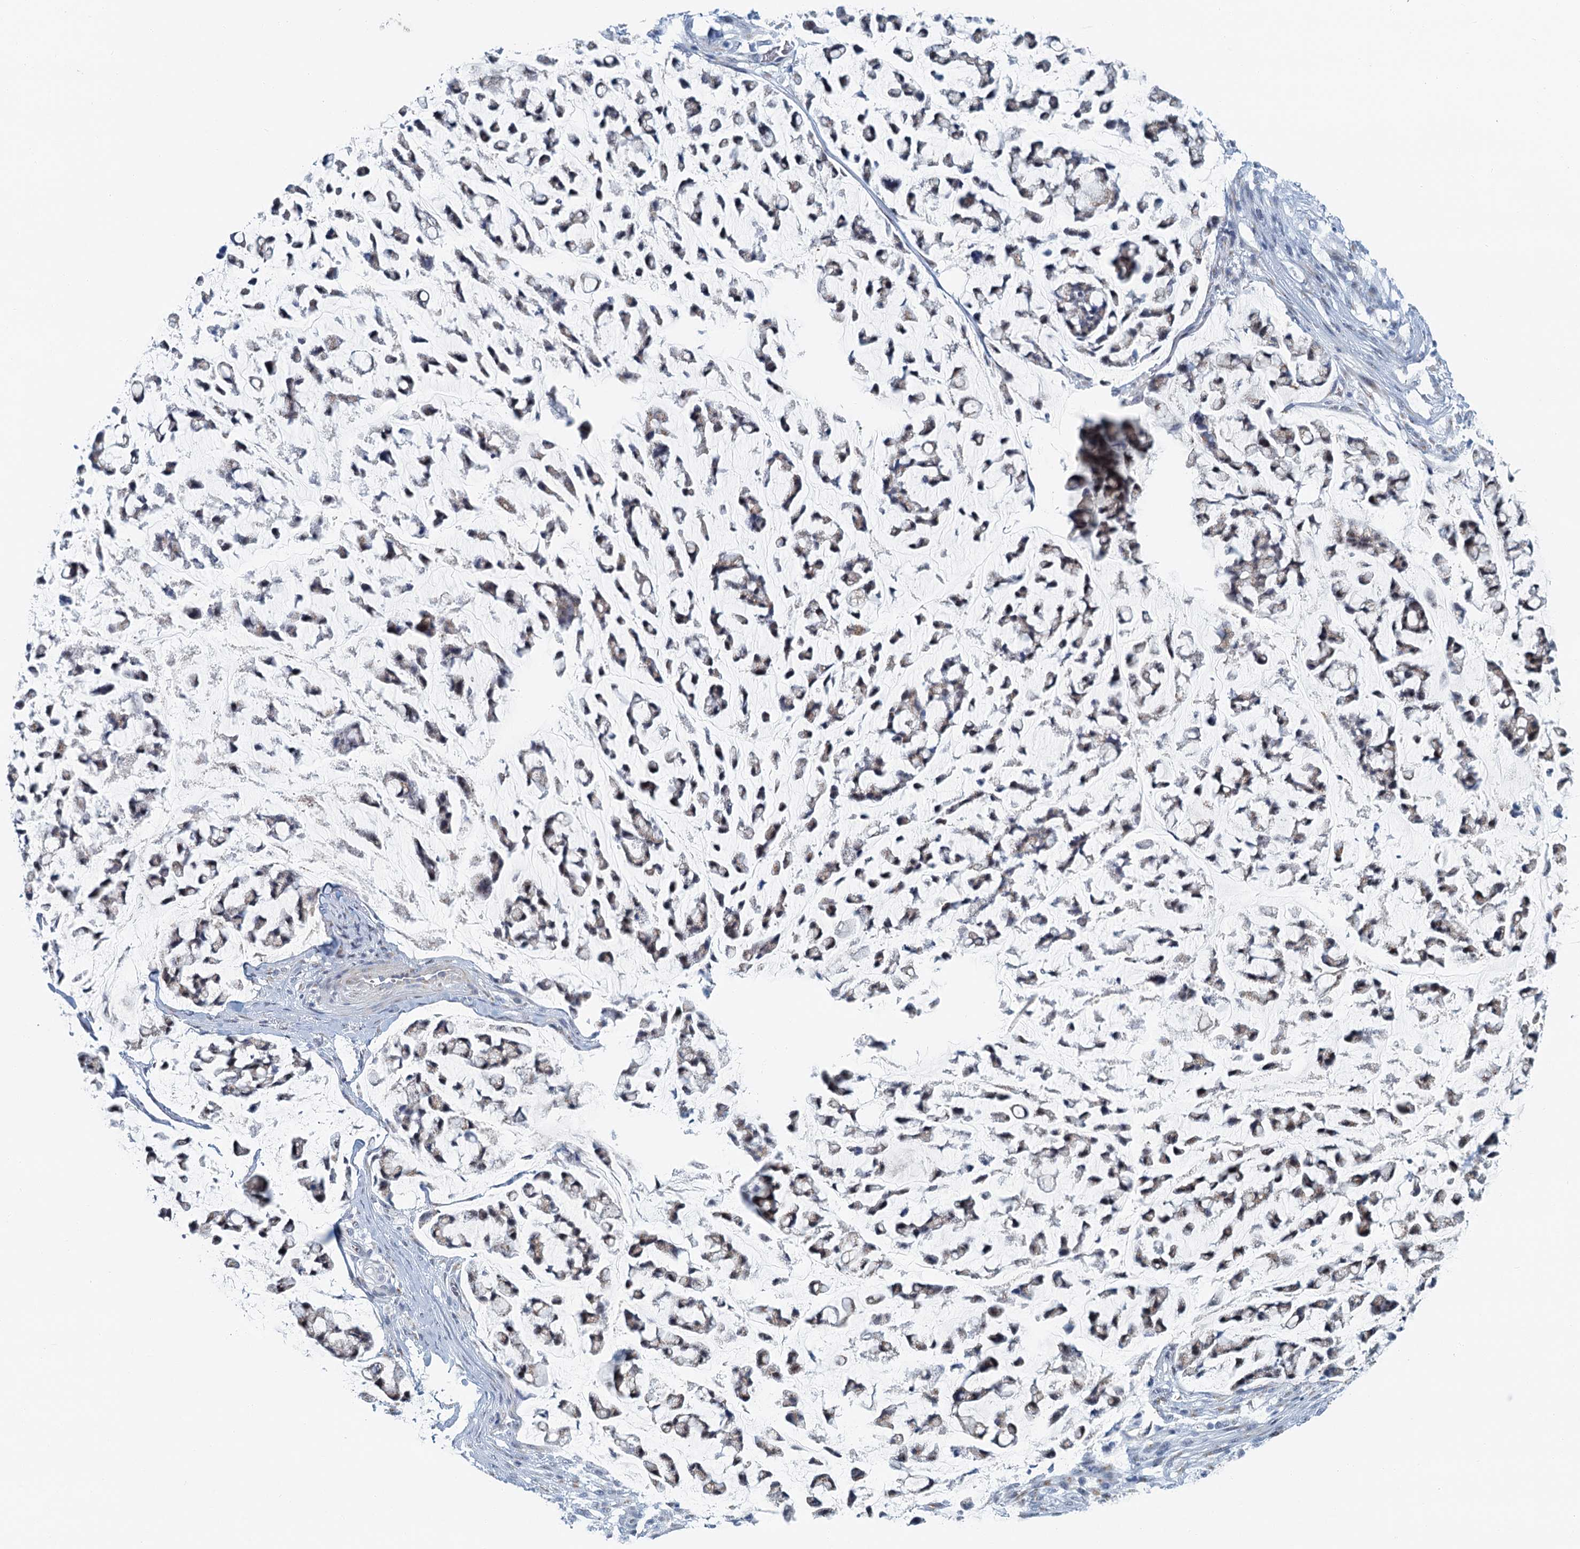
{"staining": {"intensity": "negative", "quantity": "none", "location": "none"}, "tissue": "stomach cancer", "cell_type": "Tumor cells", "image_type": "cancer", "snomed": [{"axis": "morphology", "description": "Adenocarcinoma, NOS"}, {"axis": "topography", "description": "Stomach, lower"}], "caption": "High power microscopy photomicrograph of an IHC image of stomach adenocarcinoma, revealing no significant expression in tumor cells.", "gene": "ZNF527", "patient": {"sex": "male", "age": 67}}